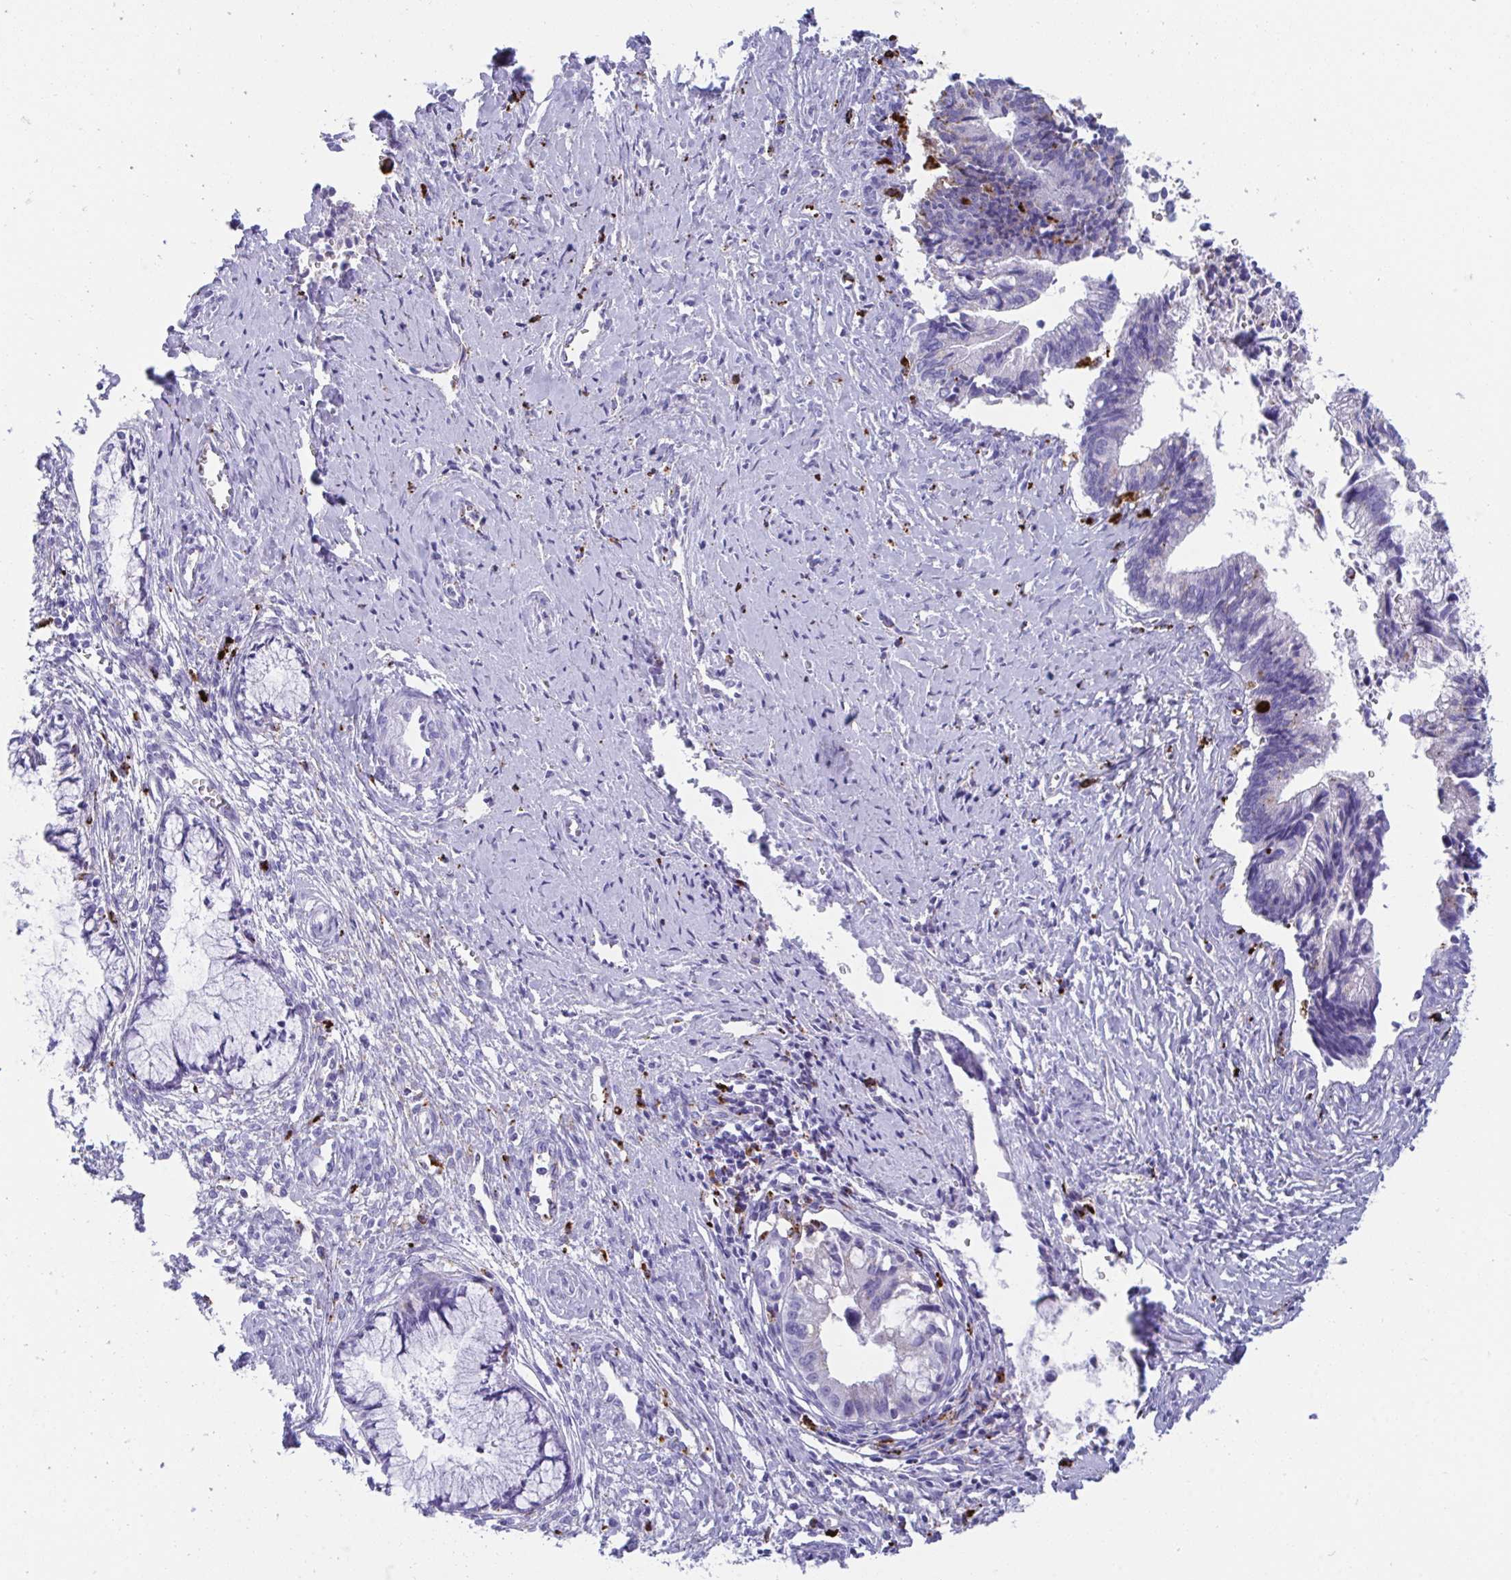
{"staining": {"intensity": "negative", "quantity": "none", "location": "none"}, "tissue": "cervical cancer", "cell_type": "Tumor cells", "image_type": "cancer", "snomed": [{"axis": "morphology", "description": "Adenocarcinoma, NOS"}, {"axis": "topography", "description": "Cervix"}], "caption": "Immunohistochemistry (IHC) photomicrograph of human cervical cancer (adenocarcinoma) stained for a protein (brown), which shows no expression in tumor cells.", "gene": "CPVL", "patient": {"sex": "female", "age": 44}}